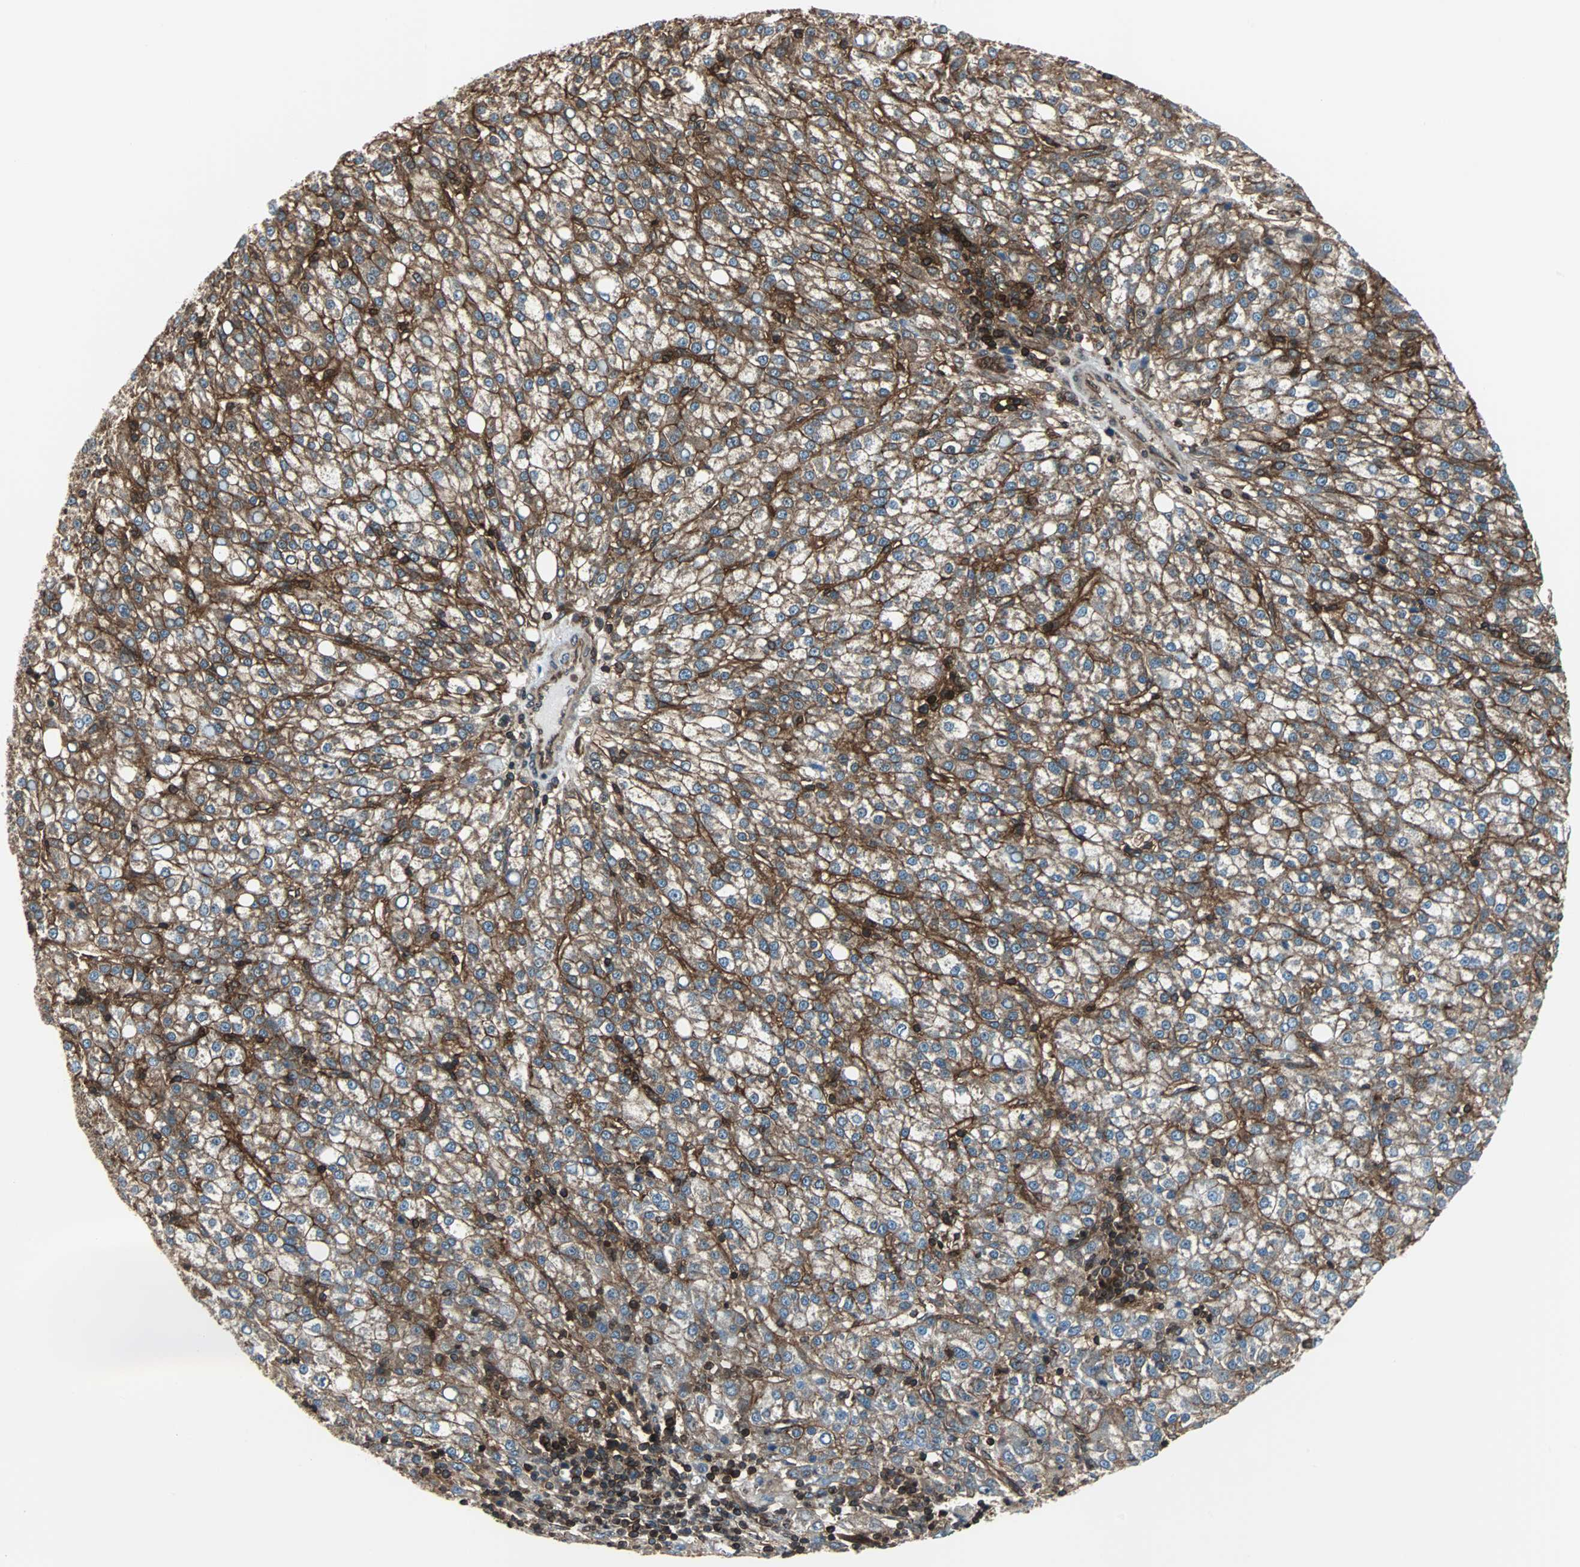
{"staining": {"intensity": "moderate", "quantity": ">75%", "location": "cytoplasmic/membranous"}, "tissue": "liver cancer", "cell_type": "Tumor cells", "image_type": "cancer", "snomed": [{"axis": "morphology", "description": "Carcinoma, Hepatocellular, NOS"}, {"axis": "topography", "description": "Liver"}], "caption": "Hepatocellular carcinoma (liver) stained with a brown dye demonstrates moderate cytoplasmic/membranous positive positivity in approximately >75% of tumor cells.", "gene": "RELA", "patient": {"sex": "female", "age": 58}}